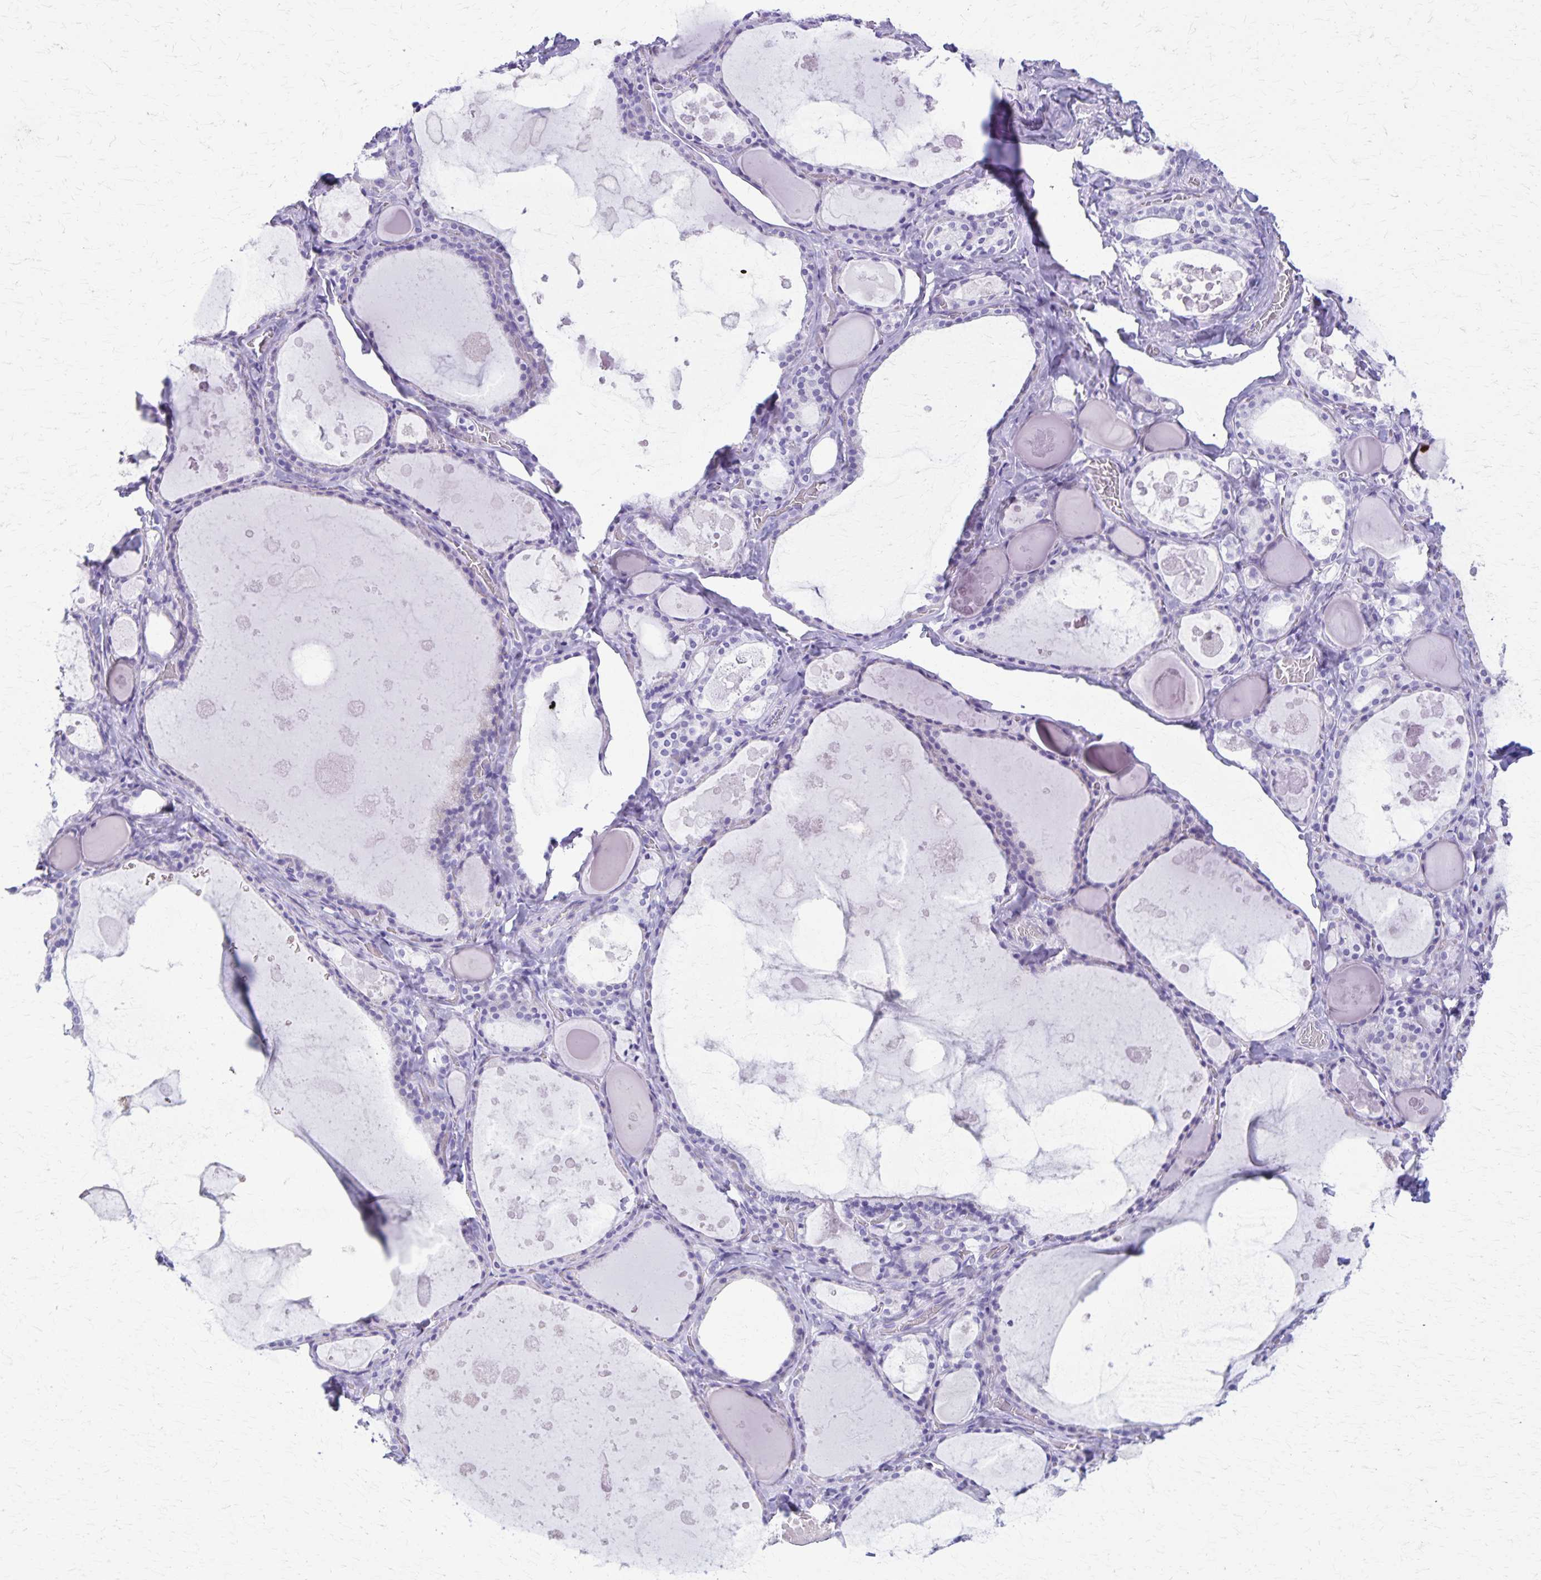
{"staining": {"intensity": "negative", "quantity": "none", "location": "none"}, "tissue": "thyroid gland", "cell_type": "Glandular cells", "image_type": "normal", "snomed": [{"axis": "morphology", "description": "Normal tissue, NOS"}, {"axis": "topography", "description": "Thyroid gland"}], "caption": "Immunohistochemistry micrograph of normal thyroid gland: thyroid gland stained with DAB exhibits no significant protein positivity in glandular cells.", "gene": "DEFA5", "patient": {"sex": "male", "age": 56}}